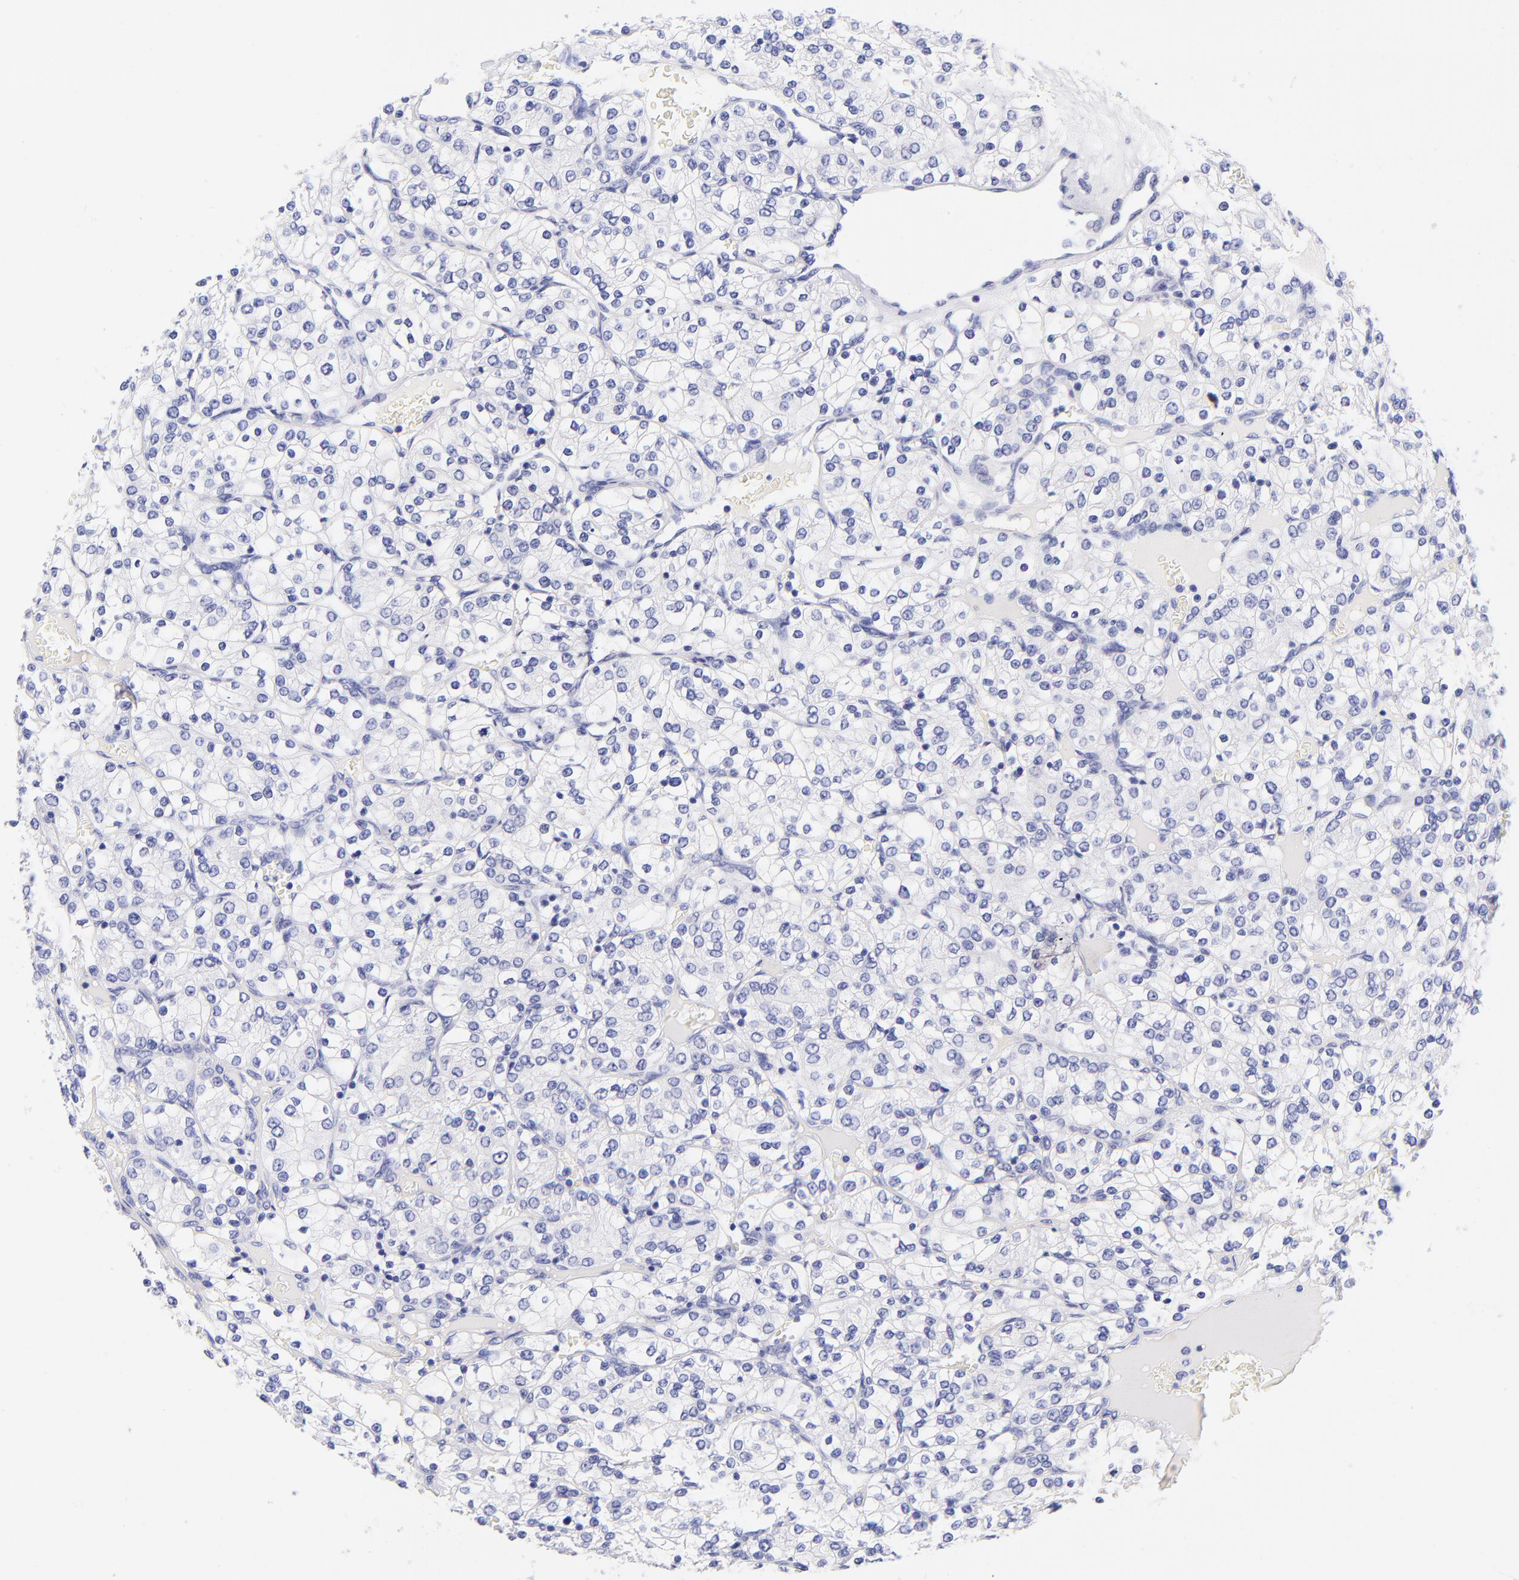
{"staining": {"intensity": "negative", "quantity": "none", "location": "none"}, "tissue": "renal cancer", "cell_type": "Tumor cells", "image_type": "cancer", "snomed": [{"axis": "morphology", "description": "Adenocarcinoma, NOS"}, {"axis": "topography", "description": "Kidney"}], "caption": "This is a image of IHC staining of renal cancer (adenocarcinoma), which shows no positivity in tumor cells.", "gene": "RAB3B", "patient": {"sex": "female", "age": 62}}